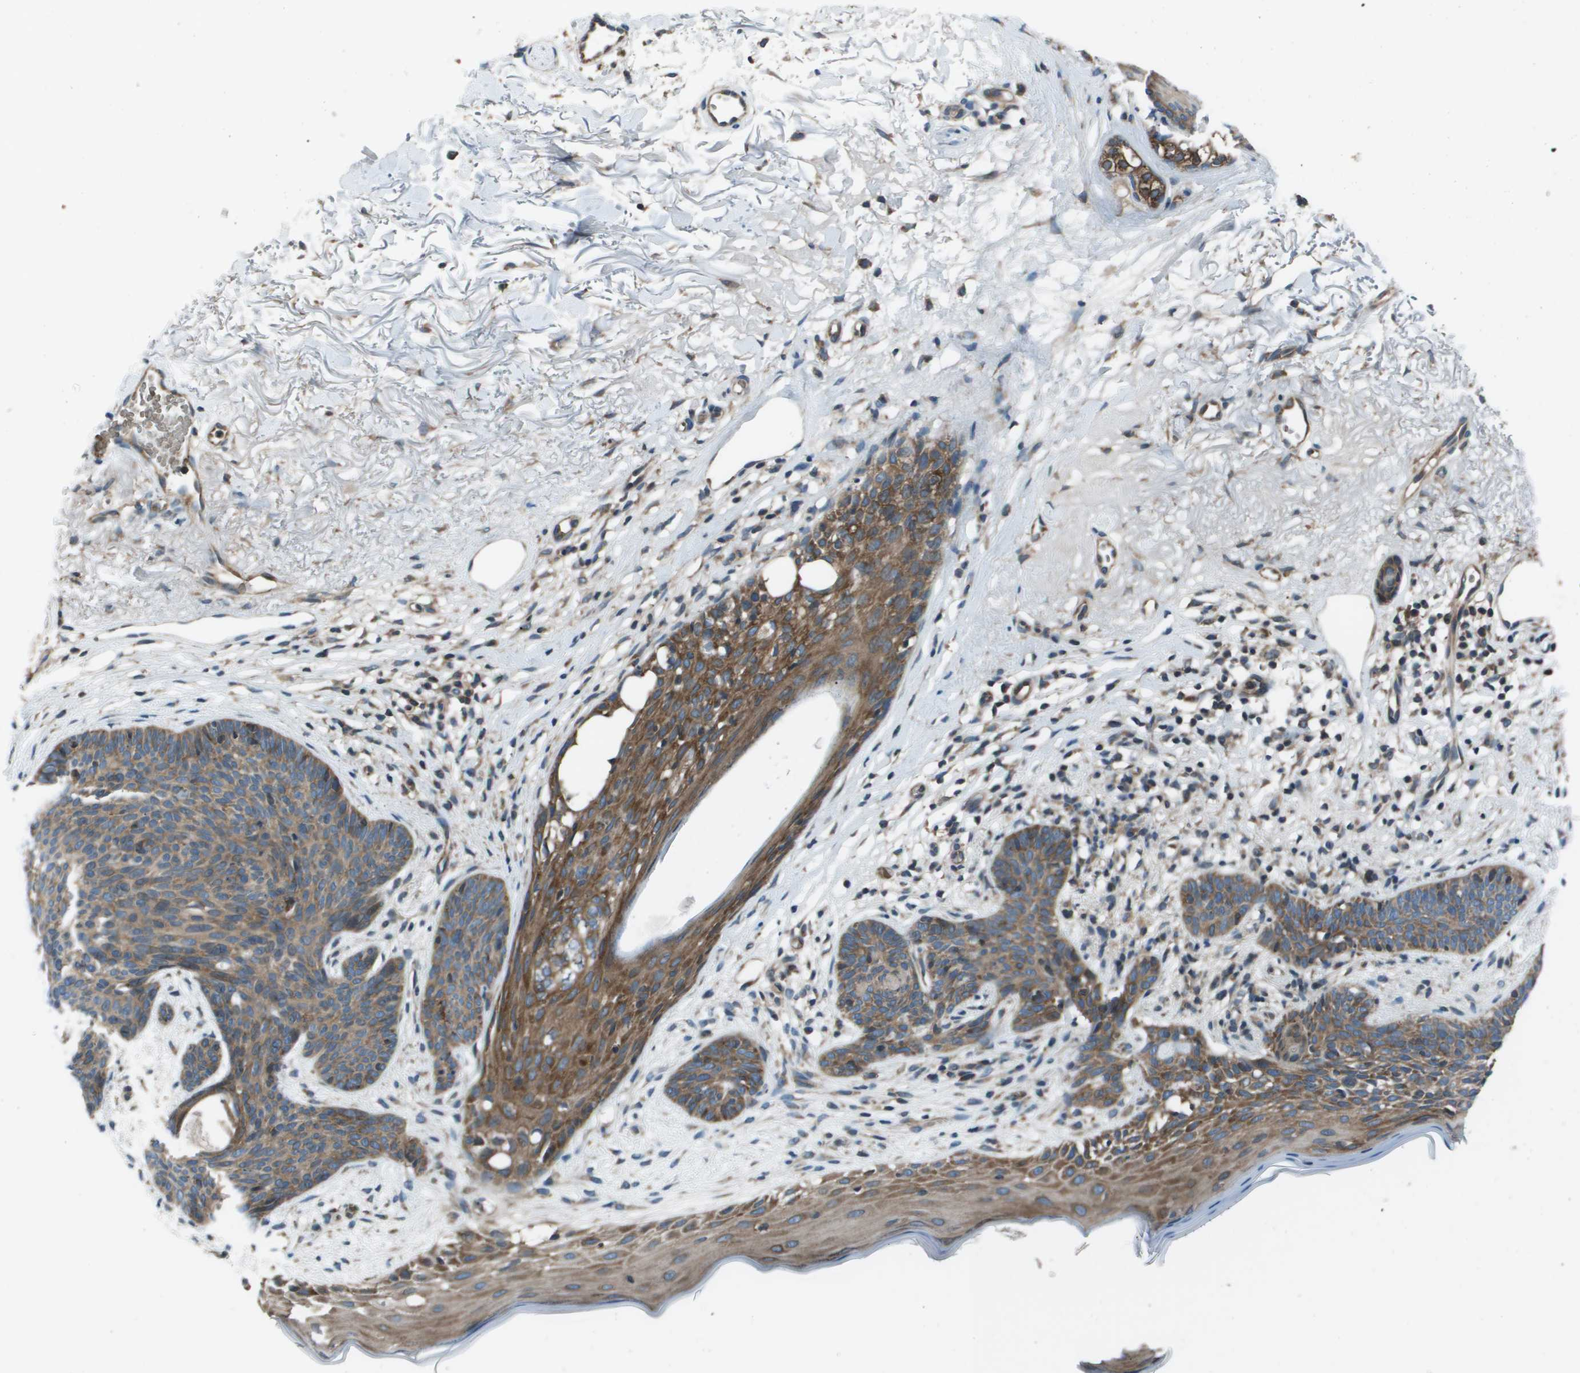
{"staining": {"intensity": "moderate", "quantity": ">75%", "location": "cytoplasmic/membranous"}, "tissue": "skin cancer", "cell_type": "Tumor cells", "image_type": "cancer", "snomed": [{"axis": "morphology", "description": "Normal tissue, NOS"}, {"axis": "morphology", "description": "Basal cell carcinoma"}, {"axis": "topography", "description": "Skin"}], "caption": "IHC (DAB (3,3'-diaminobenzidine)) staining of human skin cancer displays moderate cytoplasmic/membranous protein staining in approximately >75% of tumor cells.", "gene": "EIF3B", "patient": {"sex": "female", "age": 70}}